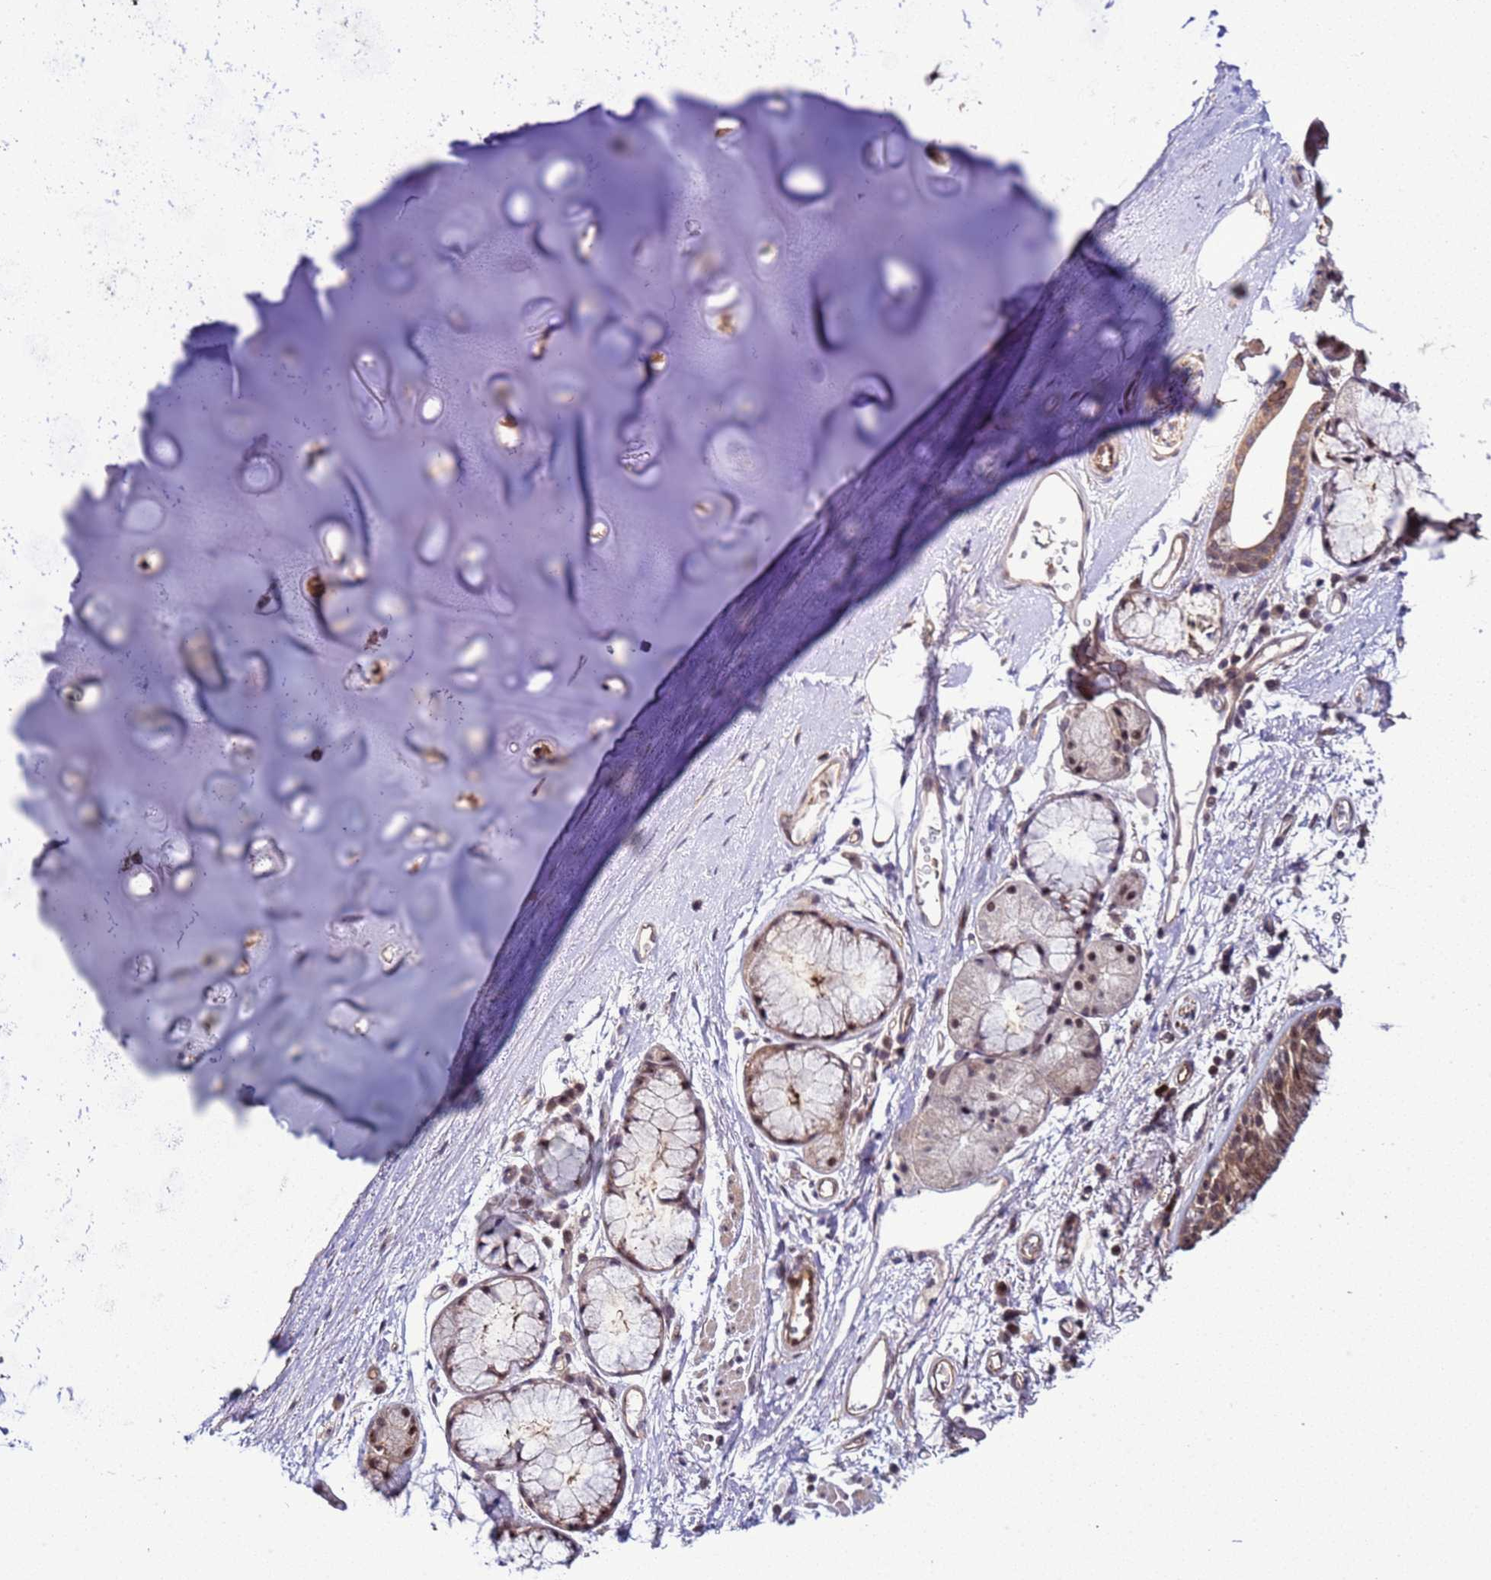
{"staining": {"intensity": "moderate", "quantity": ">75%", "location": "cytoplasmic/membranous,nuclear"}, "tissue": "soft tissue", "cell_type": "Chondrocytes", "image_type": "normal", "snomed": [{"axis": "morphology", "description": "Normal tissue, NOS"}, {"axis": "topography", "description": "Cartilage tissue"}], "caption": "A brown stain labels moderate cytoplasmic/membranous,nuclear expression of a protein in chondrocytes of unremarkable human soft tissue.", "gene": "GEN1", "patient": {"sex": "male", "age": 73}}